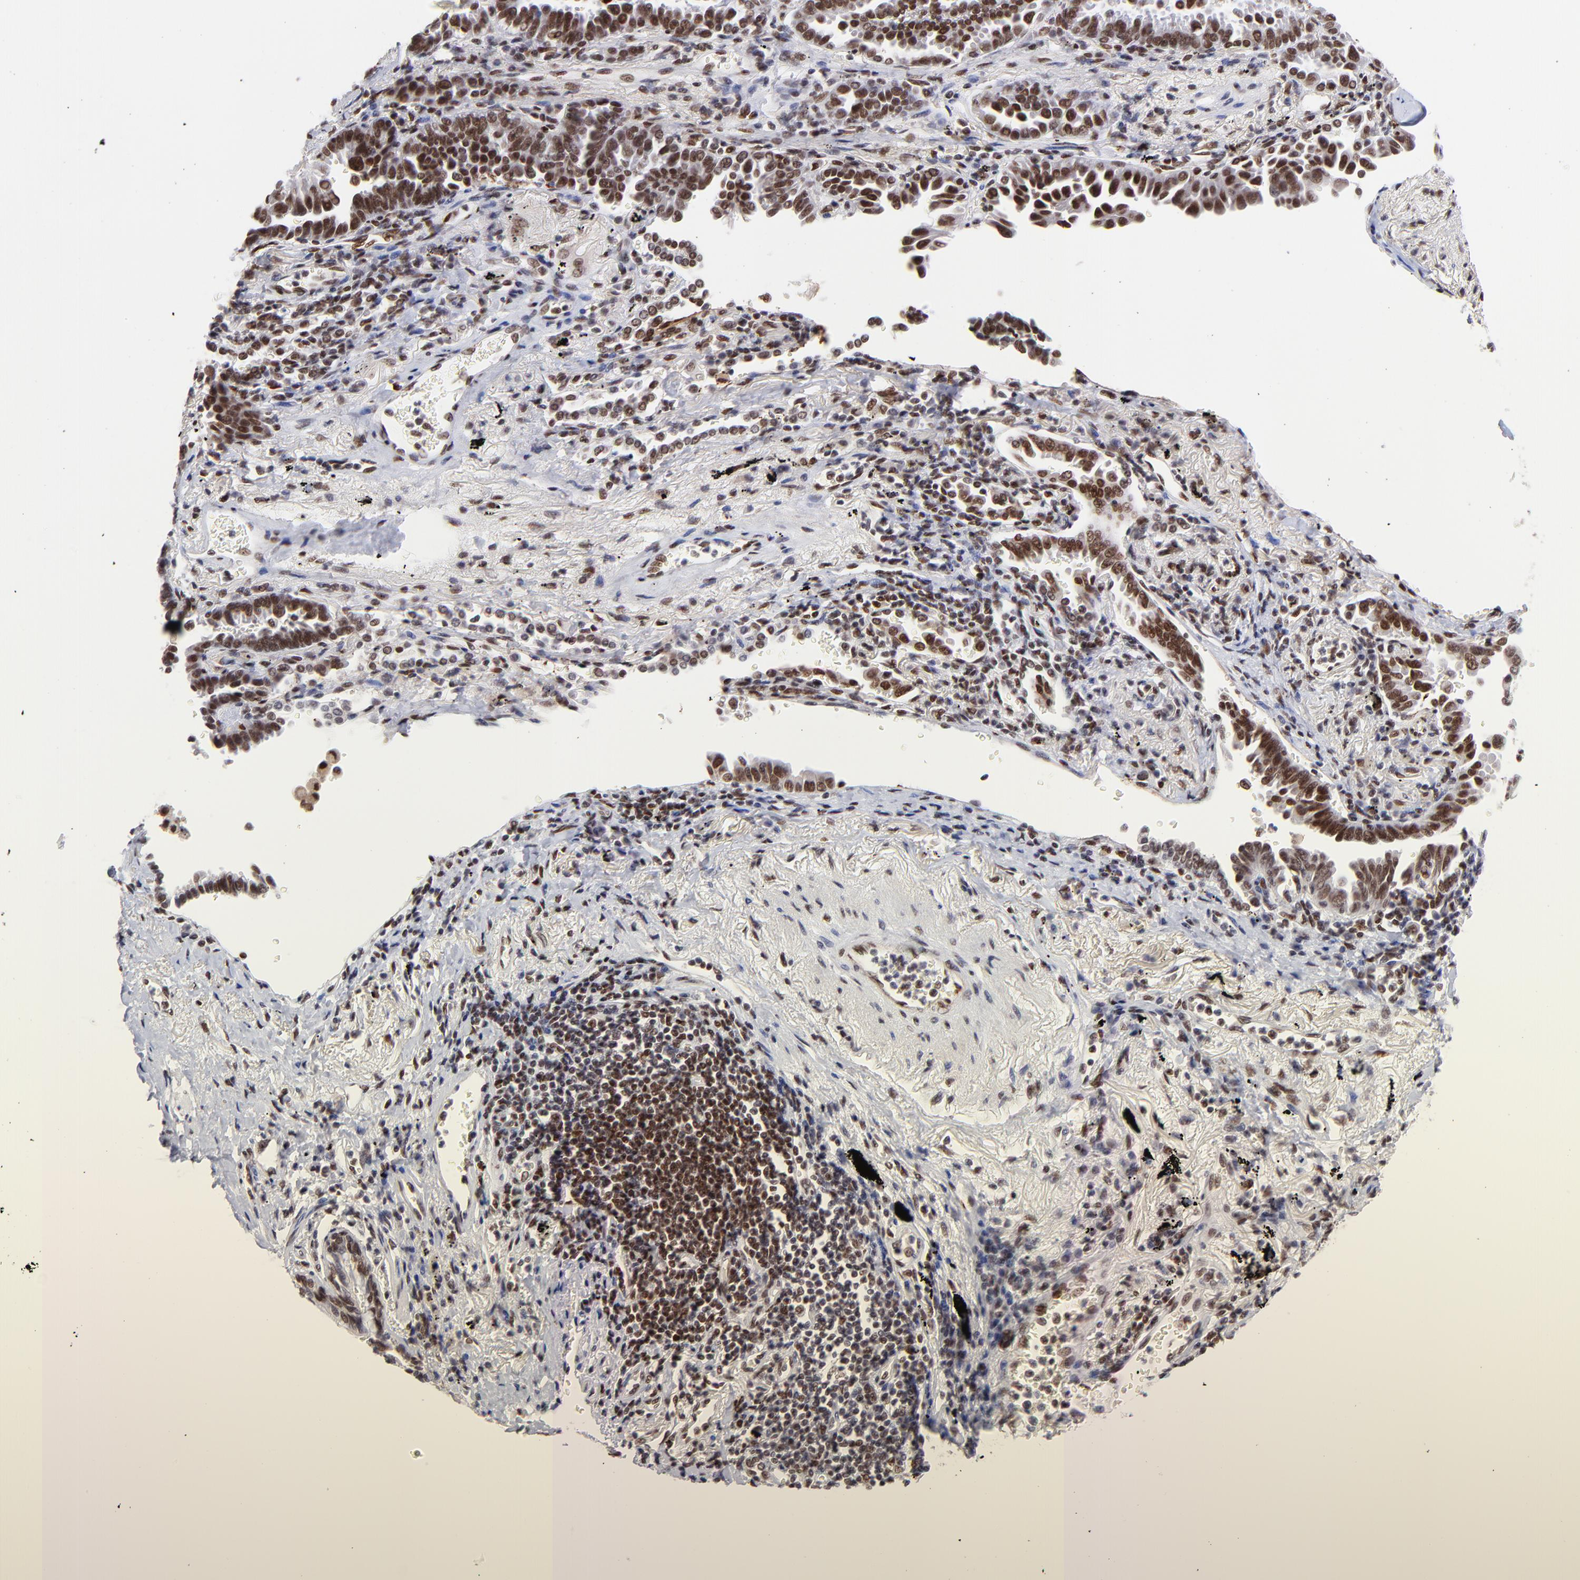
{"staining": {"intensity": "strong", "quantity": ">75%", "location": "nuclear"}, "tissue": "lung cancer", "cell_type": "Tumor cells", "image_type": "cancer", "snomed": [{"axis": "morphology", "description": "Adenocarcinoma, NOS"}, {"axis": "topography", "description": "Lung"}], "caption": "Protein expression analysis of human adenocarcinoma (lung) reveals strong nuclear positivity in about >75% of tumor cells. Immunohistochemistry stains the protein in brown and the nuclei are stained blue.", "gene": "MIDEAS", "patient": {"sex": "female", "age": 64}}